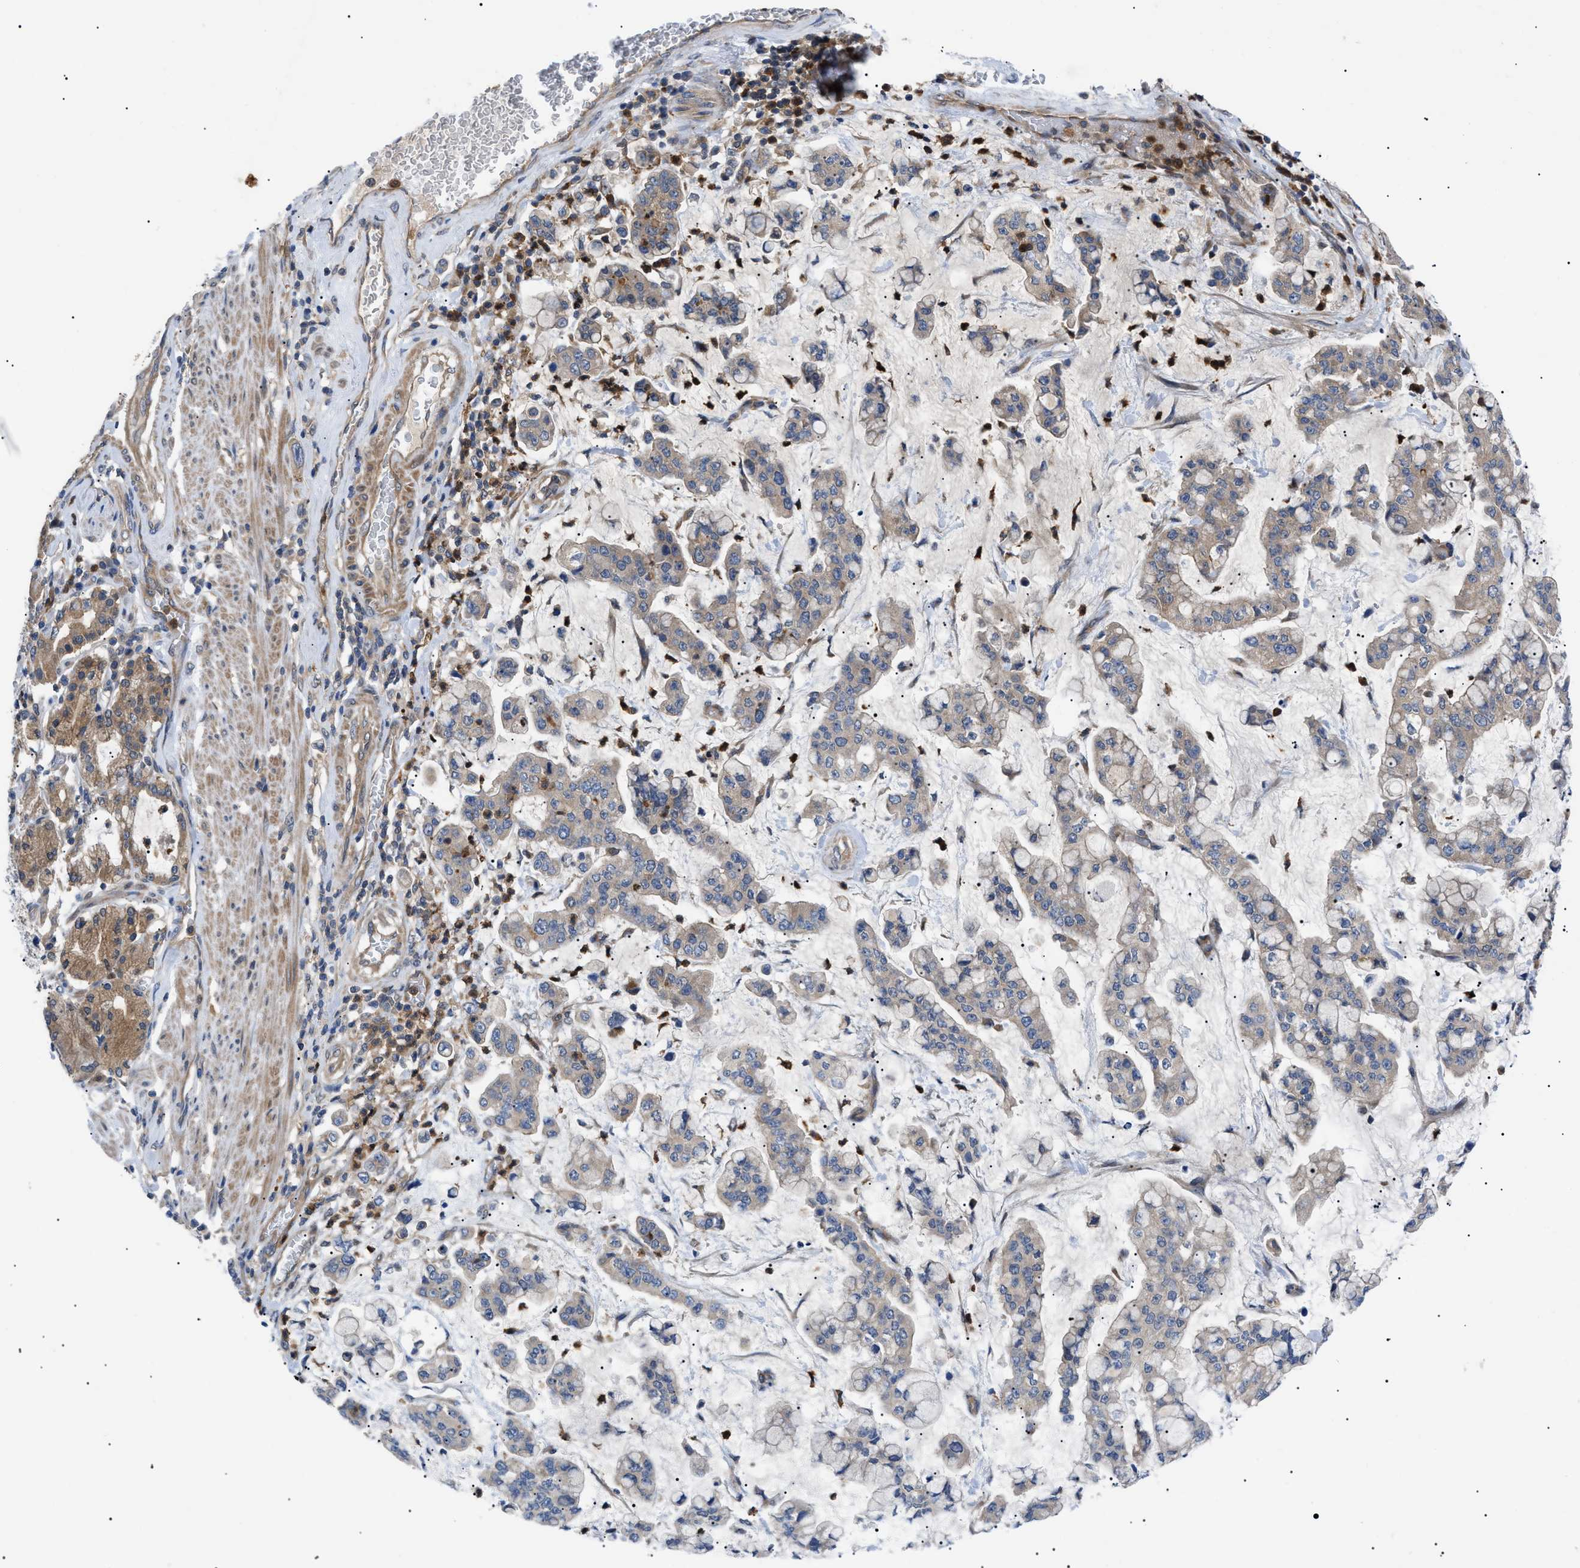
{"staining": {"intensity": "weak", "quantity": ">75%", "location": "cytoplasmic/membranous"}, "tissue": "stomach cancer", "cell_type": "Tumor cells", "image_type": "cancer", "snomed": [{"axis": "morphology", "description": "Normal tissue, NOS"}, {"axis": "morphology", "description": "Adenocarcinoma, NOS"}, {"axis": "topography", "description": "Stomach, upper"}, {"axis": "topography", "description": "Stomach"}], "caption": "The immunohistochemical stain labels weak cytoplasmic/membranous expression in tumor cells of adenocarcinoma (stomach) tissue. (DAB IHC with brightfield microscopy, high magnification).", "gene": "RIPK1", "patient": {"sex": "male", "age": 76}}